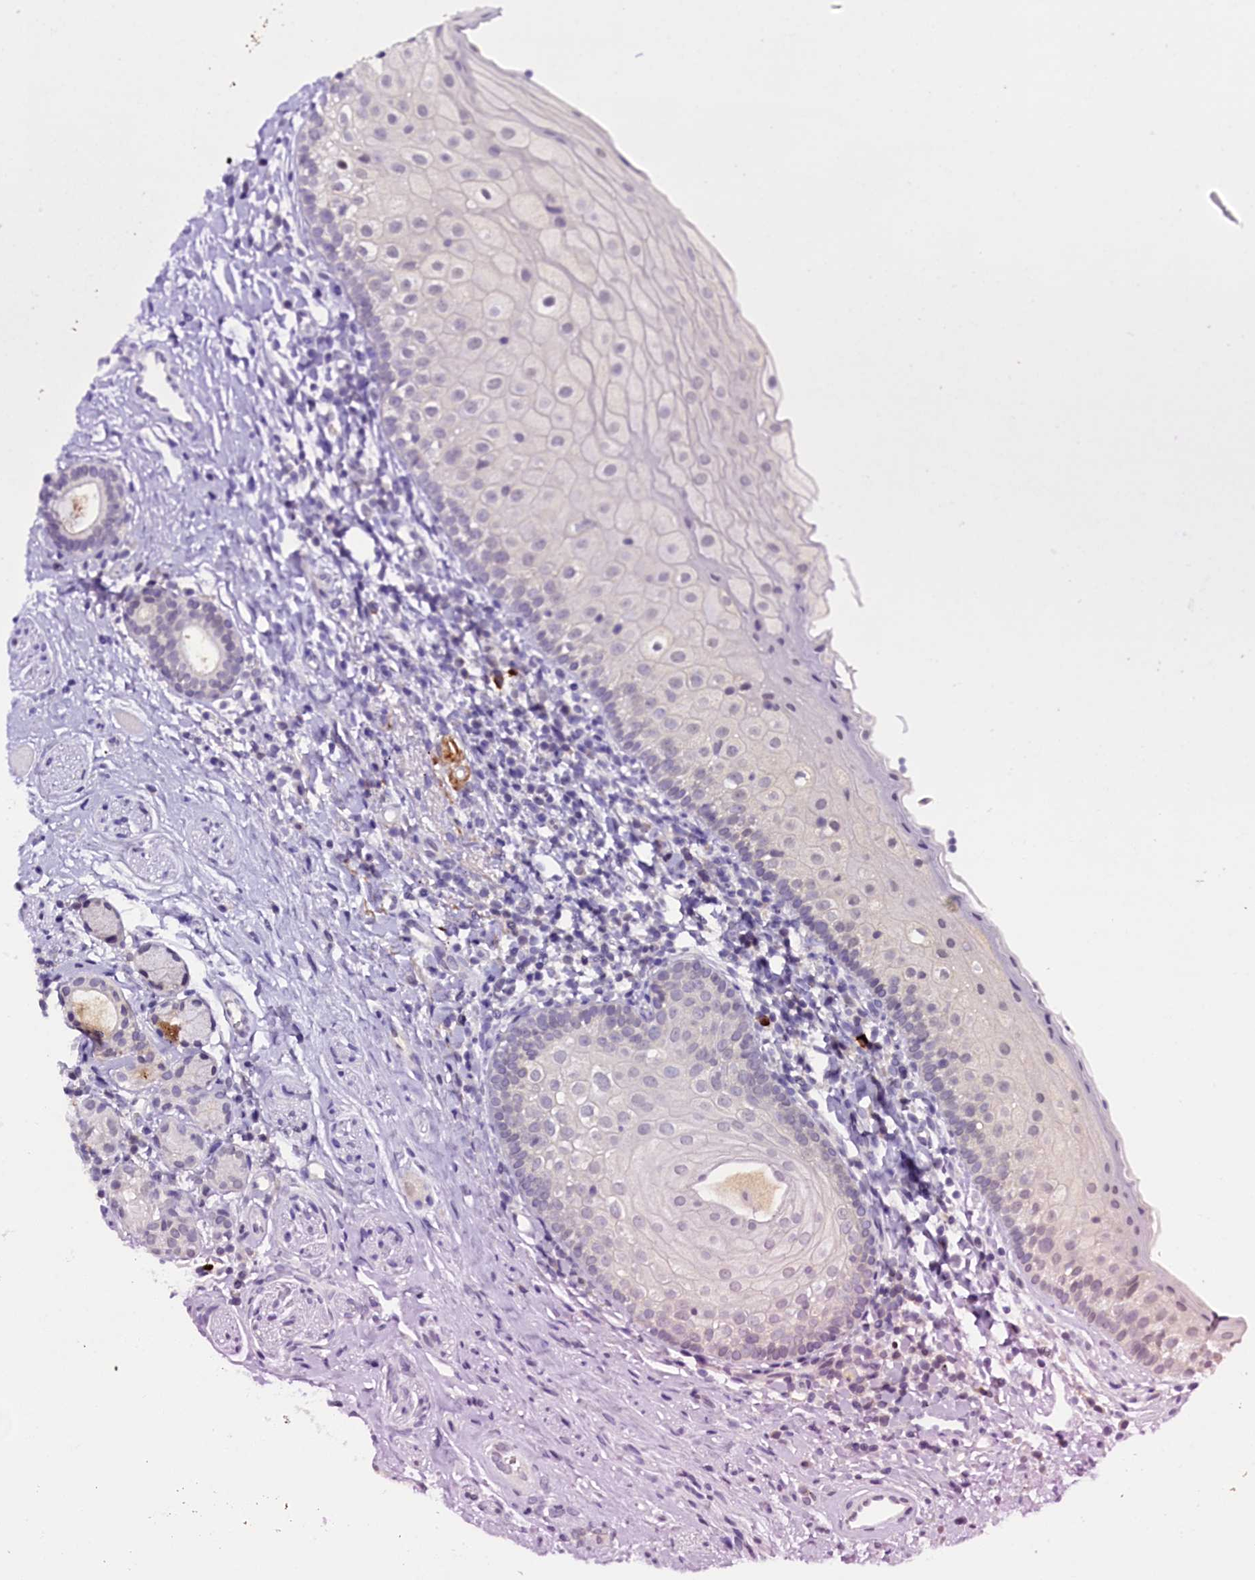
{"staining": {"intensity": "negative", "quantity": "none", "location": "none"}, "tissue": "oral mucosa", "cell_type": "Squamous epithelial cells", "image_type": "normal", "snomed": [{"axis": "morphology", "description": "Normal tissue, NOS"}, {"axis": "topography", "description": "Oral tissue"}], "caption": "This is a histopathology image of immunohistochemistry (IHC) staining of benign oral mucosa, which shows no expression in squamous epithelial cells. The staining is performed using DAB brown chromogen with nuclei counter-stained in using hematoxylin.", "gene": "IQCN", "patient": {"sex": "male", "age": 46}}